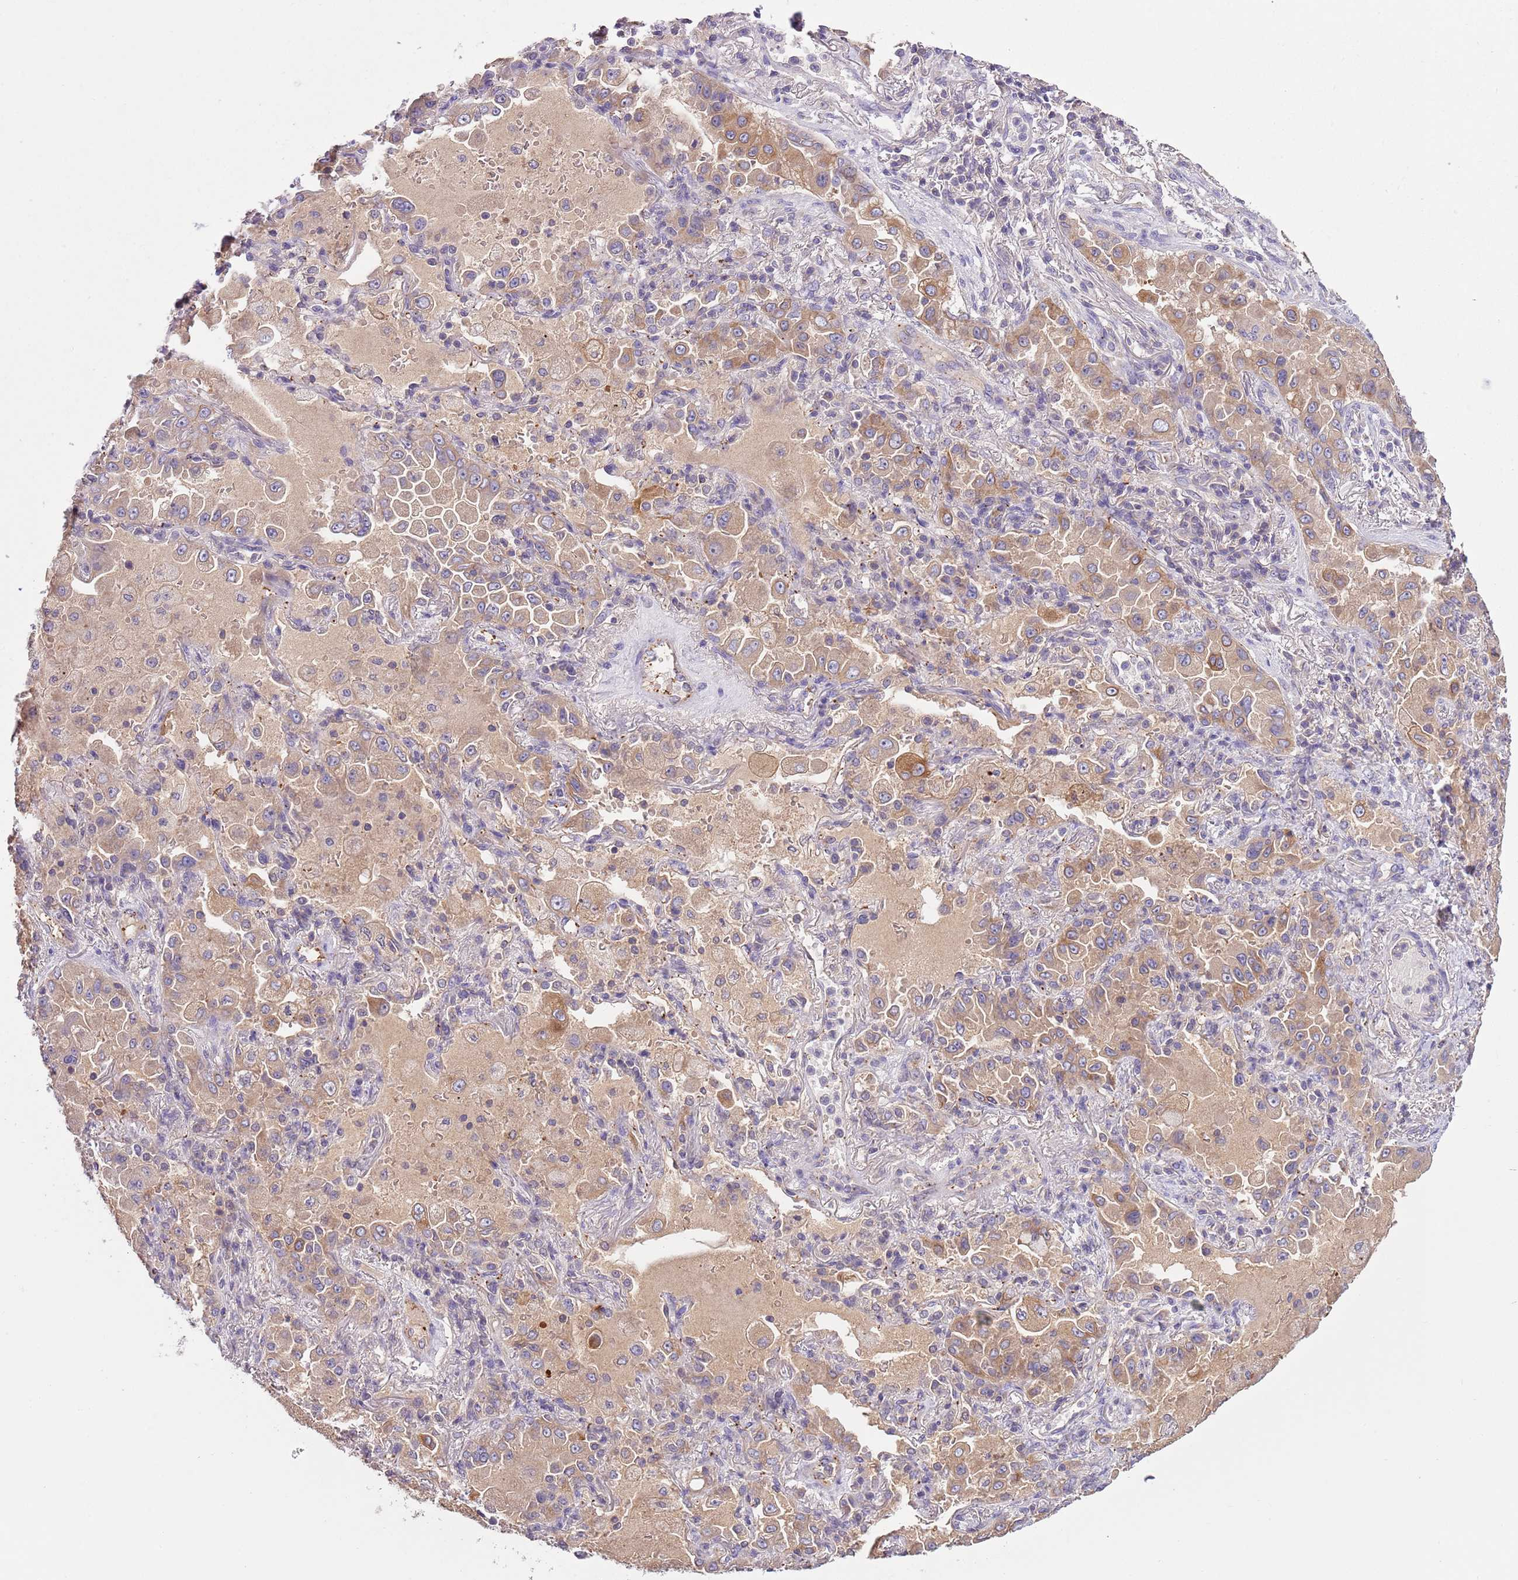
{"staining": {"intensity": "moderate", "quantity": "25%-75%", "location": "cytoplasmic/membranous"}, "tissue": "lung cancer", "cell_type": "Tumor cells", "image_type": "cancer", "snomed": [{"axis": "morphology", "description": "Squamous cell carcinoma, NOS"}, {"axis": "topography", "description": "Lung"}], "caption": "Immunohistochemical staining of lung cancer (squamous cell carcinoma) reveals medium levels of moderate cytoplasmic/membranous protein positivity in approximately 25%-75% of tumor cells.", "gene": "HES3", "patient": {"sex": "male", "age": 74}}